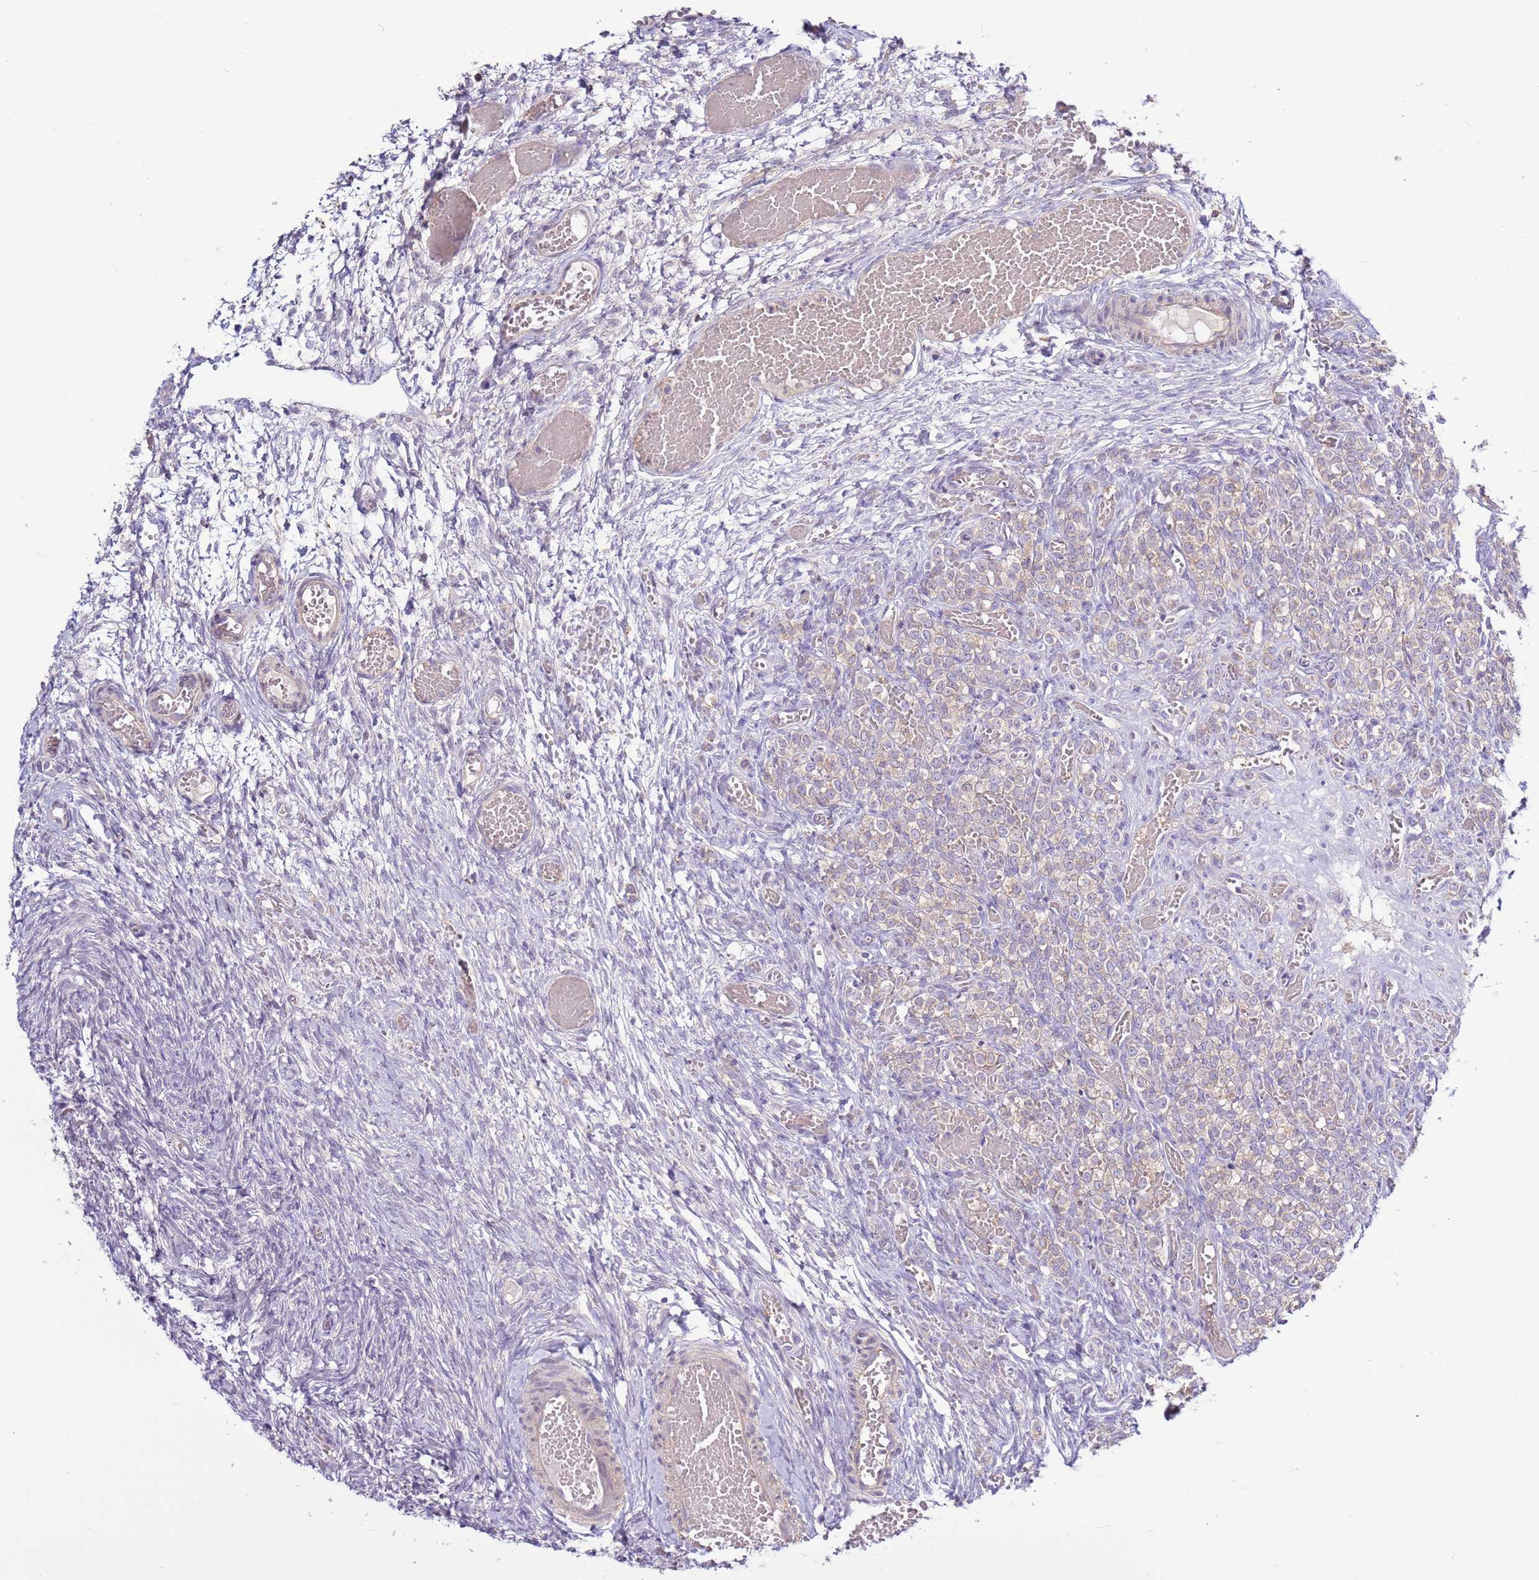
{"staining": {"intensity": "negative", "quantity": "none", "location": "none"}, "tissue": "ovary", "cell_type": "Ovarian stroma cells", "image_type": "normal", "snomed": [{"axis": "morphology", "description": "Adenocarcinoma, NOS"}, {"axis": "topography", "description": "Endometrium"}], "caption": "DAB immunohistochemical staining of benign human ovary displays no significant staining in ovarian stroma cells. The staining is performed using DAB (3,3'-diaminobenzidine) brown chromogen with nuclei counter-stained in using hematoxylin.", "gene": "EVA1B", "patient": {"sex": "female", "age": 32}}